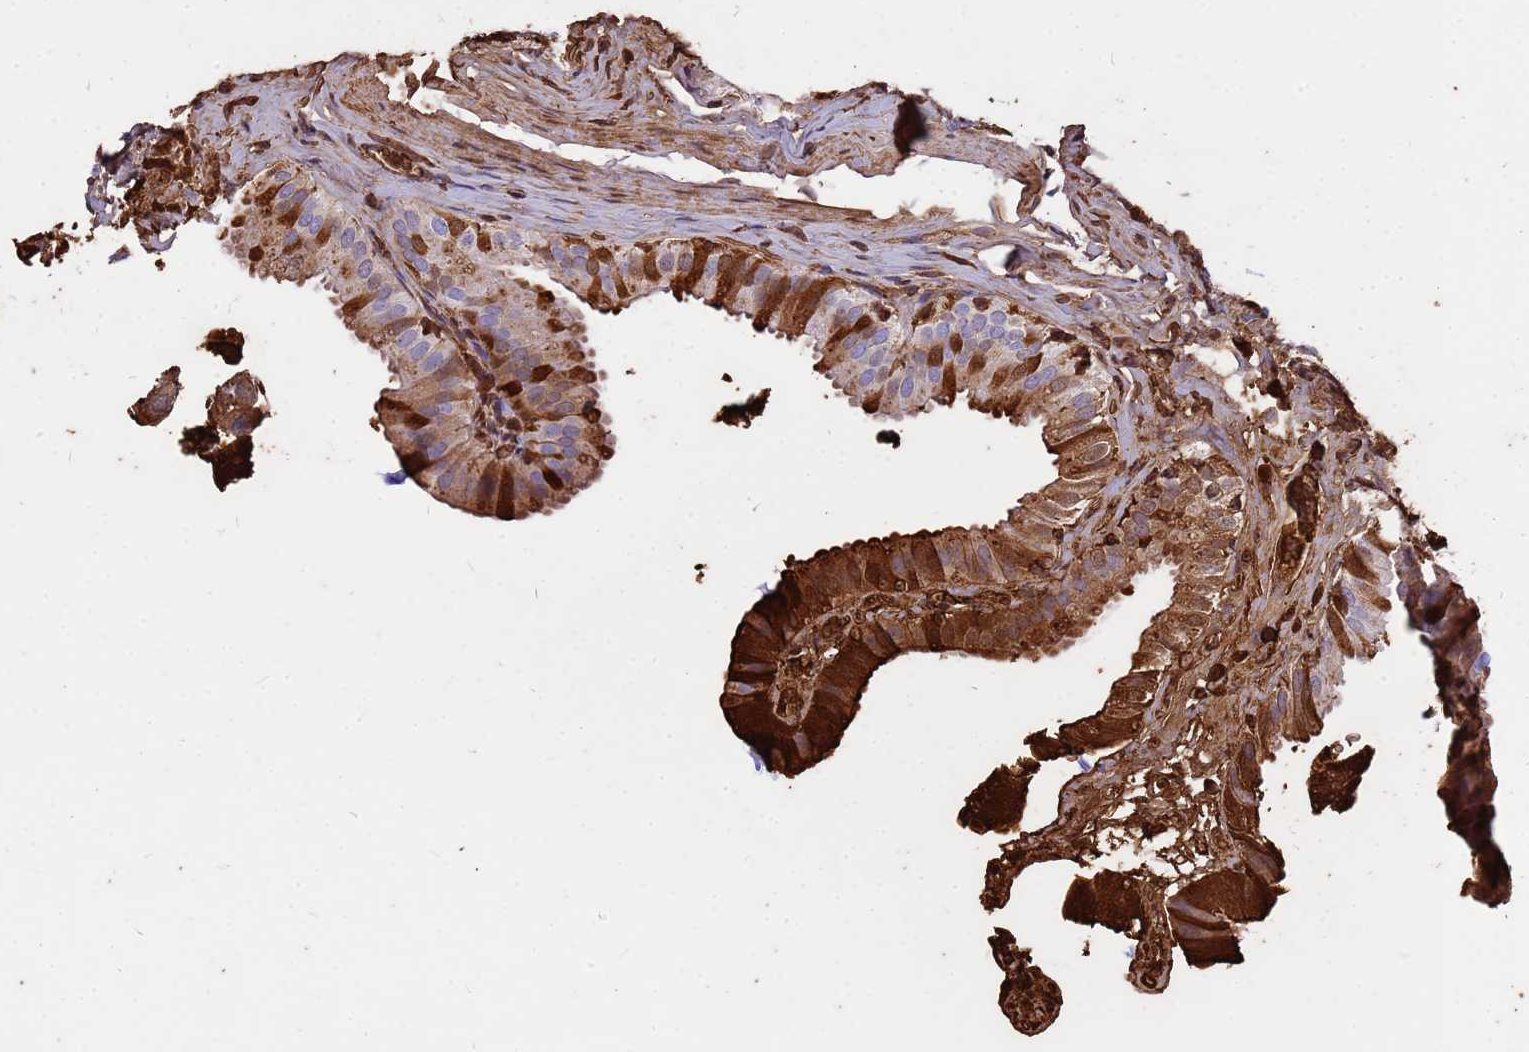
{"staining": {"intensity": "strong", "quantity": "25%-75%", "location": "cytoplasmic/membranous"}, "tissue": "gallbladder", "cell_type": "Glandular cells", "image_type": "normal", "snomed": [{"axis": "morphology", "description": "Normal tissue, NOS"}, {"axis": "topography", "description": "Gallbladder"}], "caption": "Protein expression analysis of benign gallbladder demonstrates strong cytoplasmic/membranous expression in about 25%-75% of glandular cells.", "gene": "HBA1", "patient": {"sex": "female", "age": 61}}